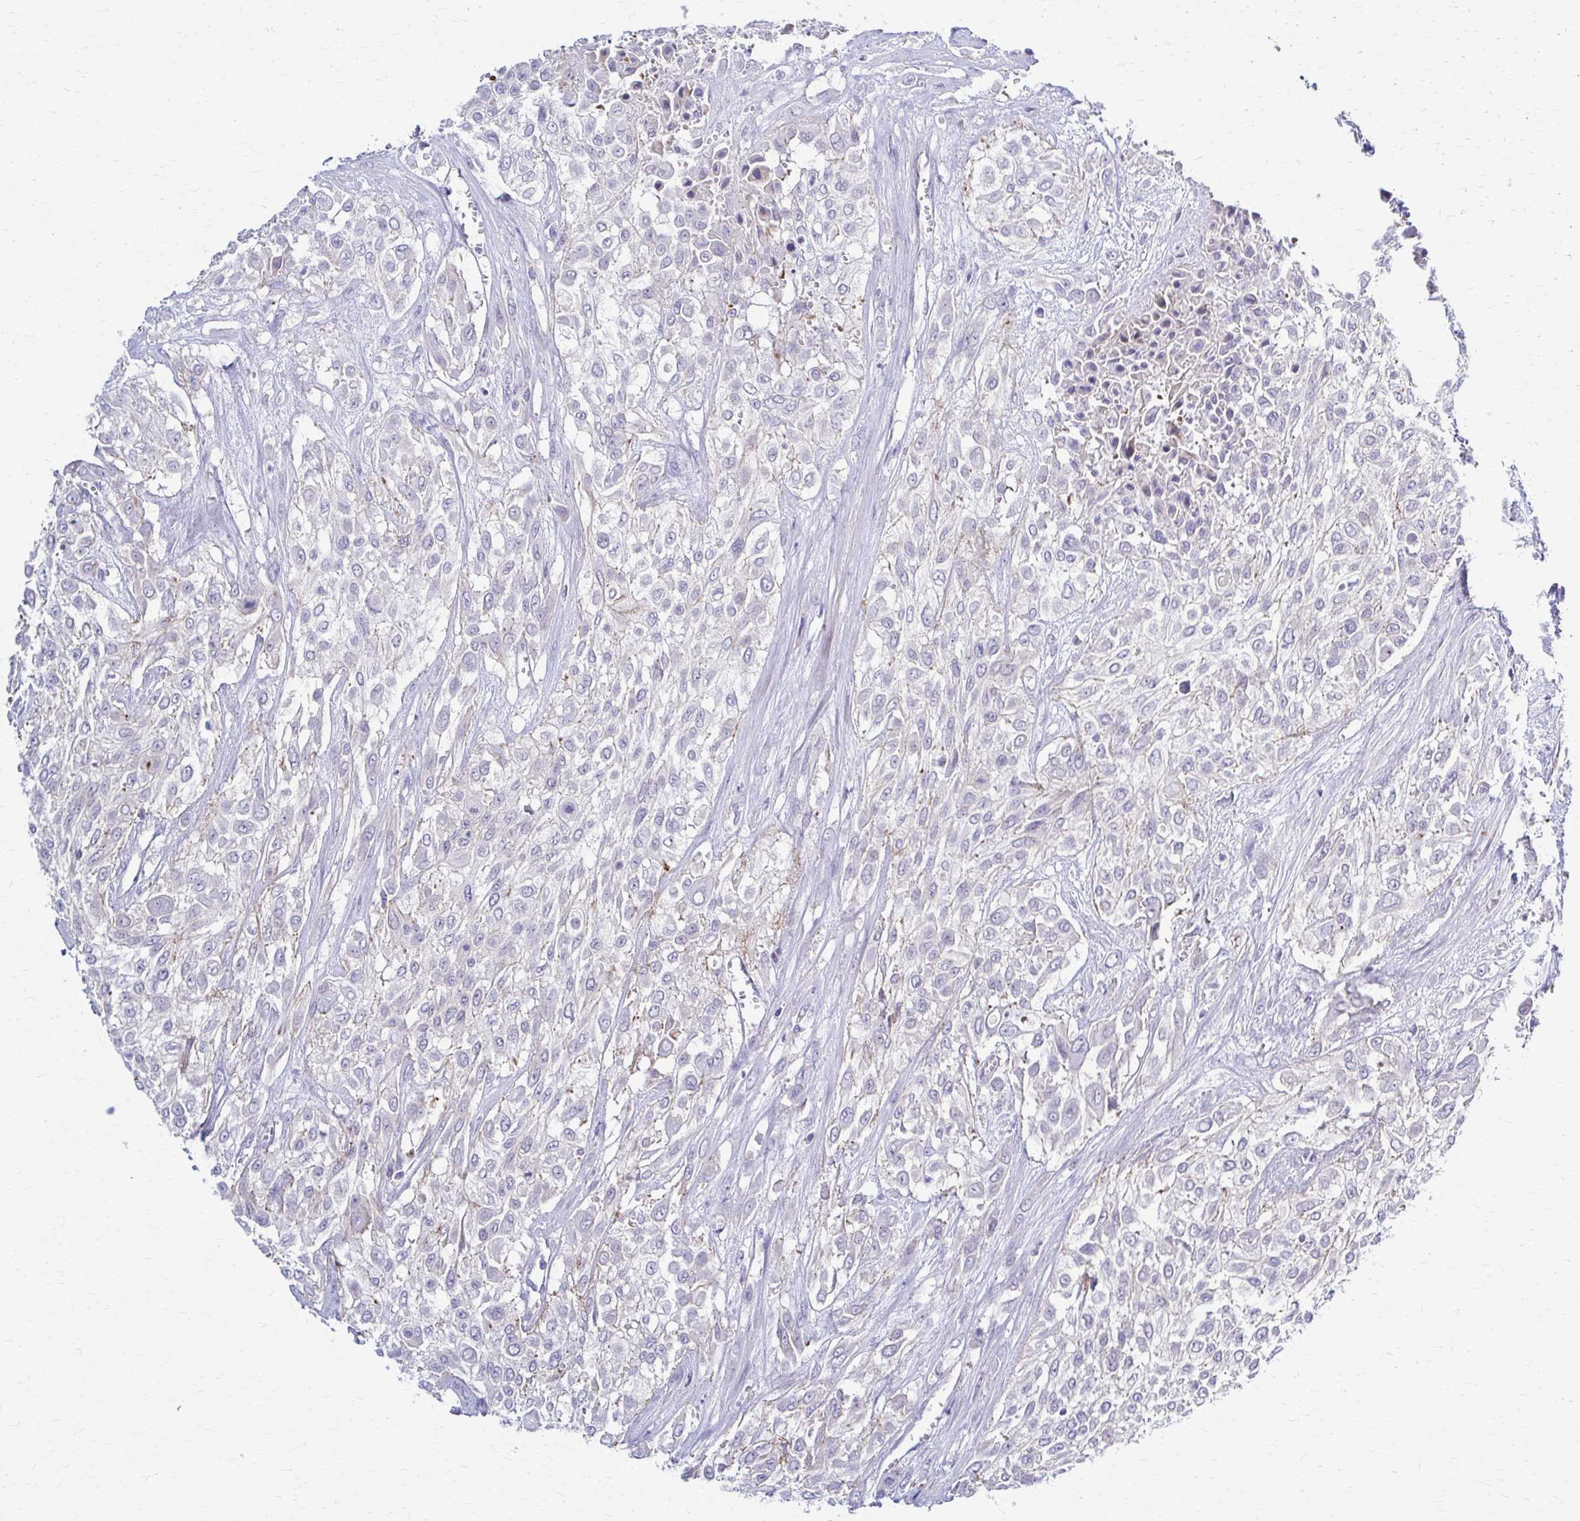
{"staining": {"intensity": "negative", "quantity": "none", "location": "none"}, "tissue": "urothelial cancer", "cell_type": "Tumor cells", "image_type": "cancer", "snomed": [{"axis": "morphology", "description": "Urothelial carcinoma, High grade"}, {"axis": "topography", "description": "Urinary bladder"}], "caption": "Tumor cells are negative for brown protein staining in urothelial carcinoma (high-grade).", "gene": "RHOBTB2", "patient": {"sex": "male", "age": 57}}